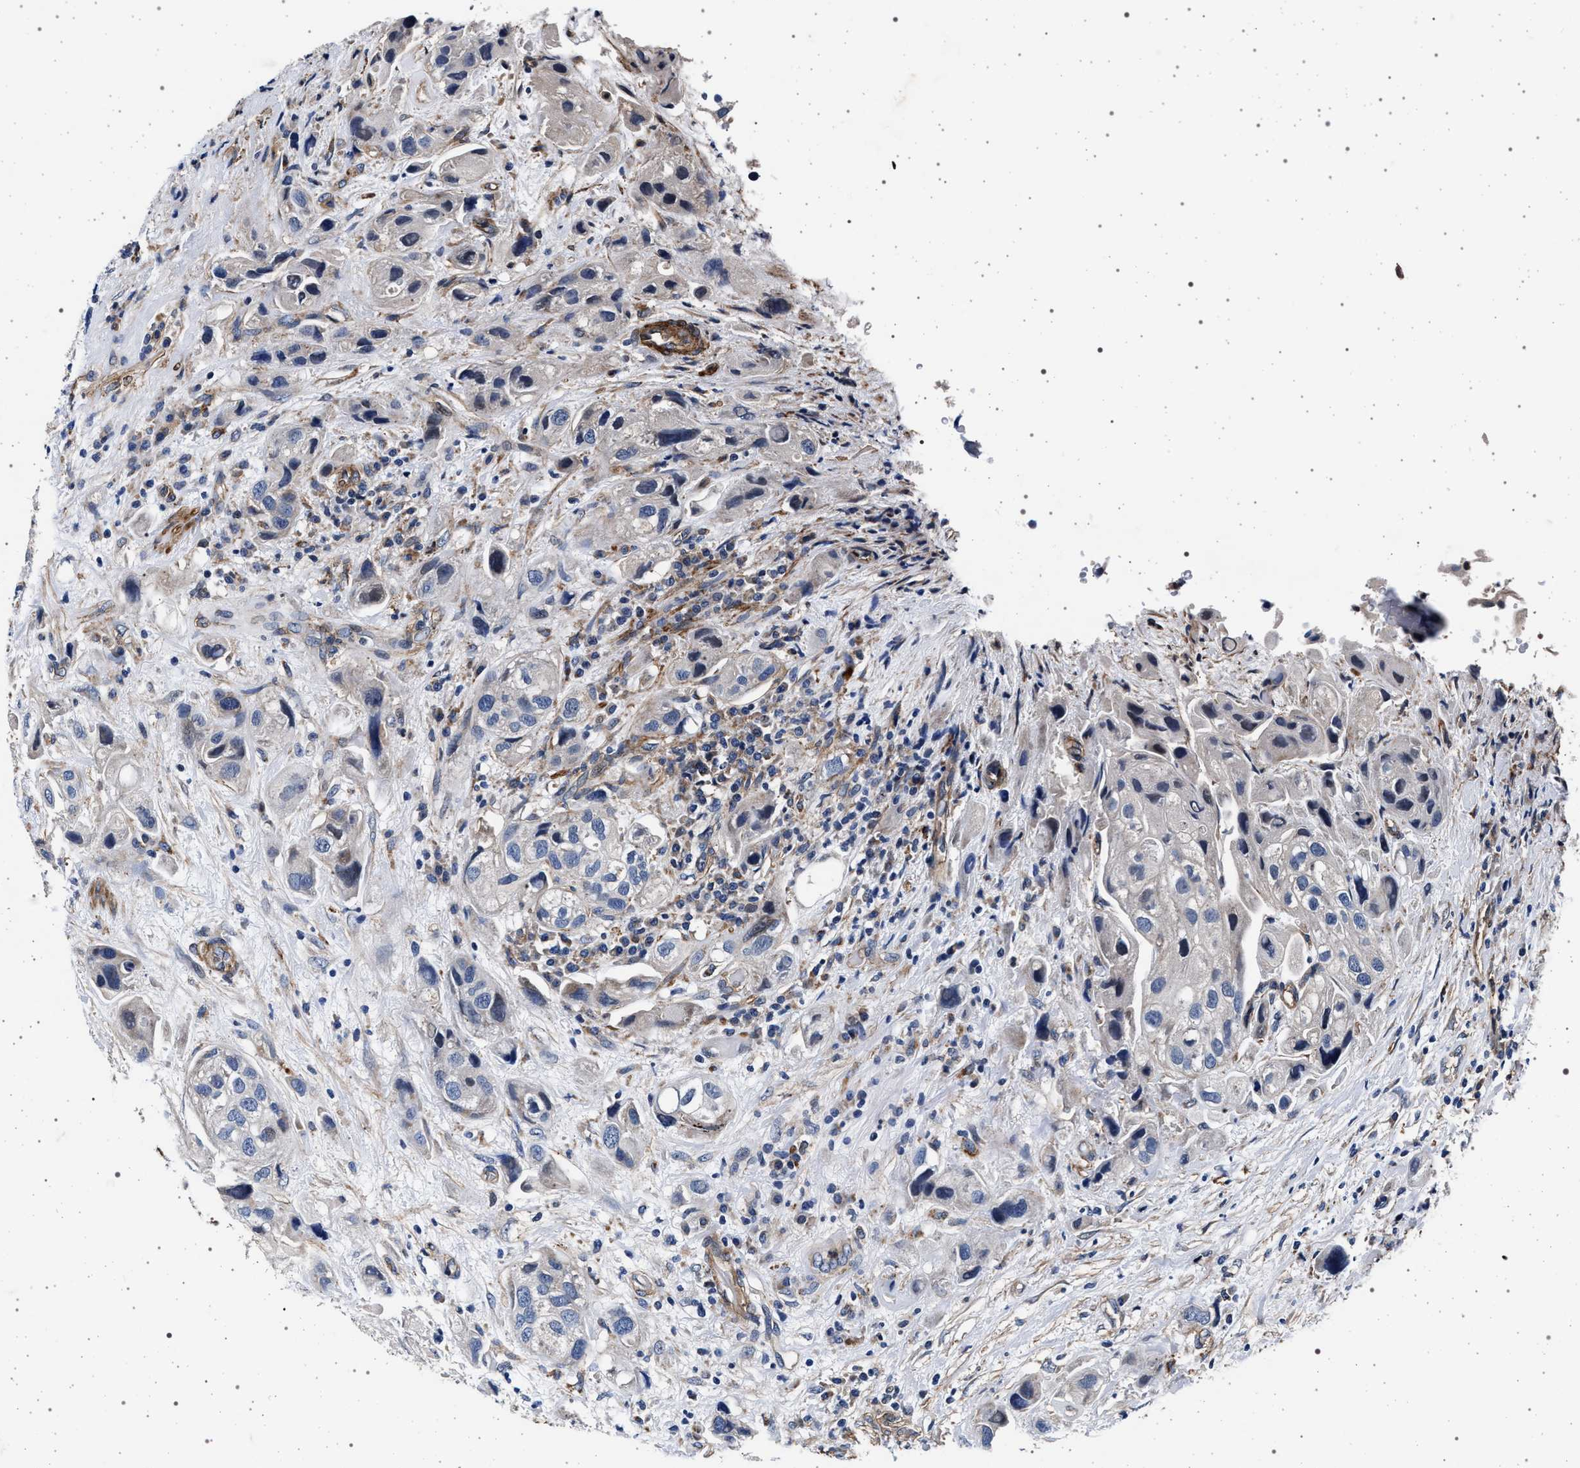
{"staining": {"intensity": "negative", "quantity": "none", "location": "none"}, "tissue": "urothelial cancer", "cell_type": "Tumor cells", "image_type": "cancer", "snomed": [{"axis": "morphology", "description": "Urothelial carcinoma, High grade"}, {"axis": "topography", "description": "Urinary bladder"}], "caption": "Tumor cells show no significant protein expression in urothelial cancer.", "gene": "KCNK6", "patient": {"sex": "female", "age": 64}}